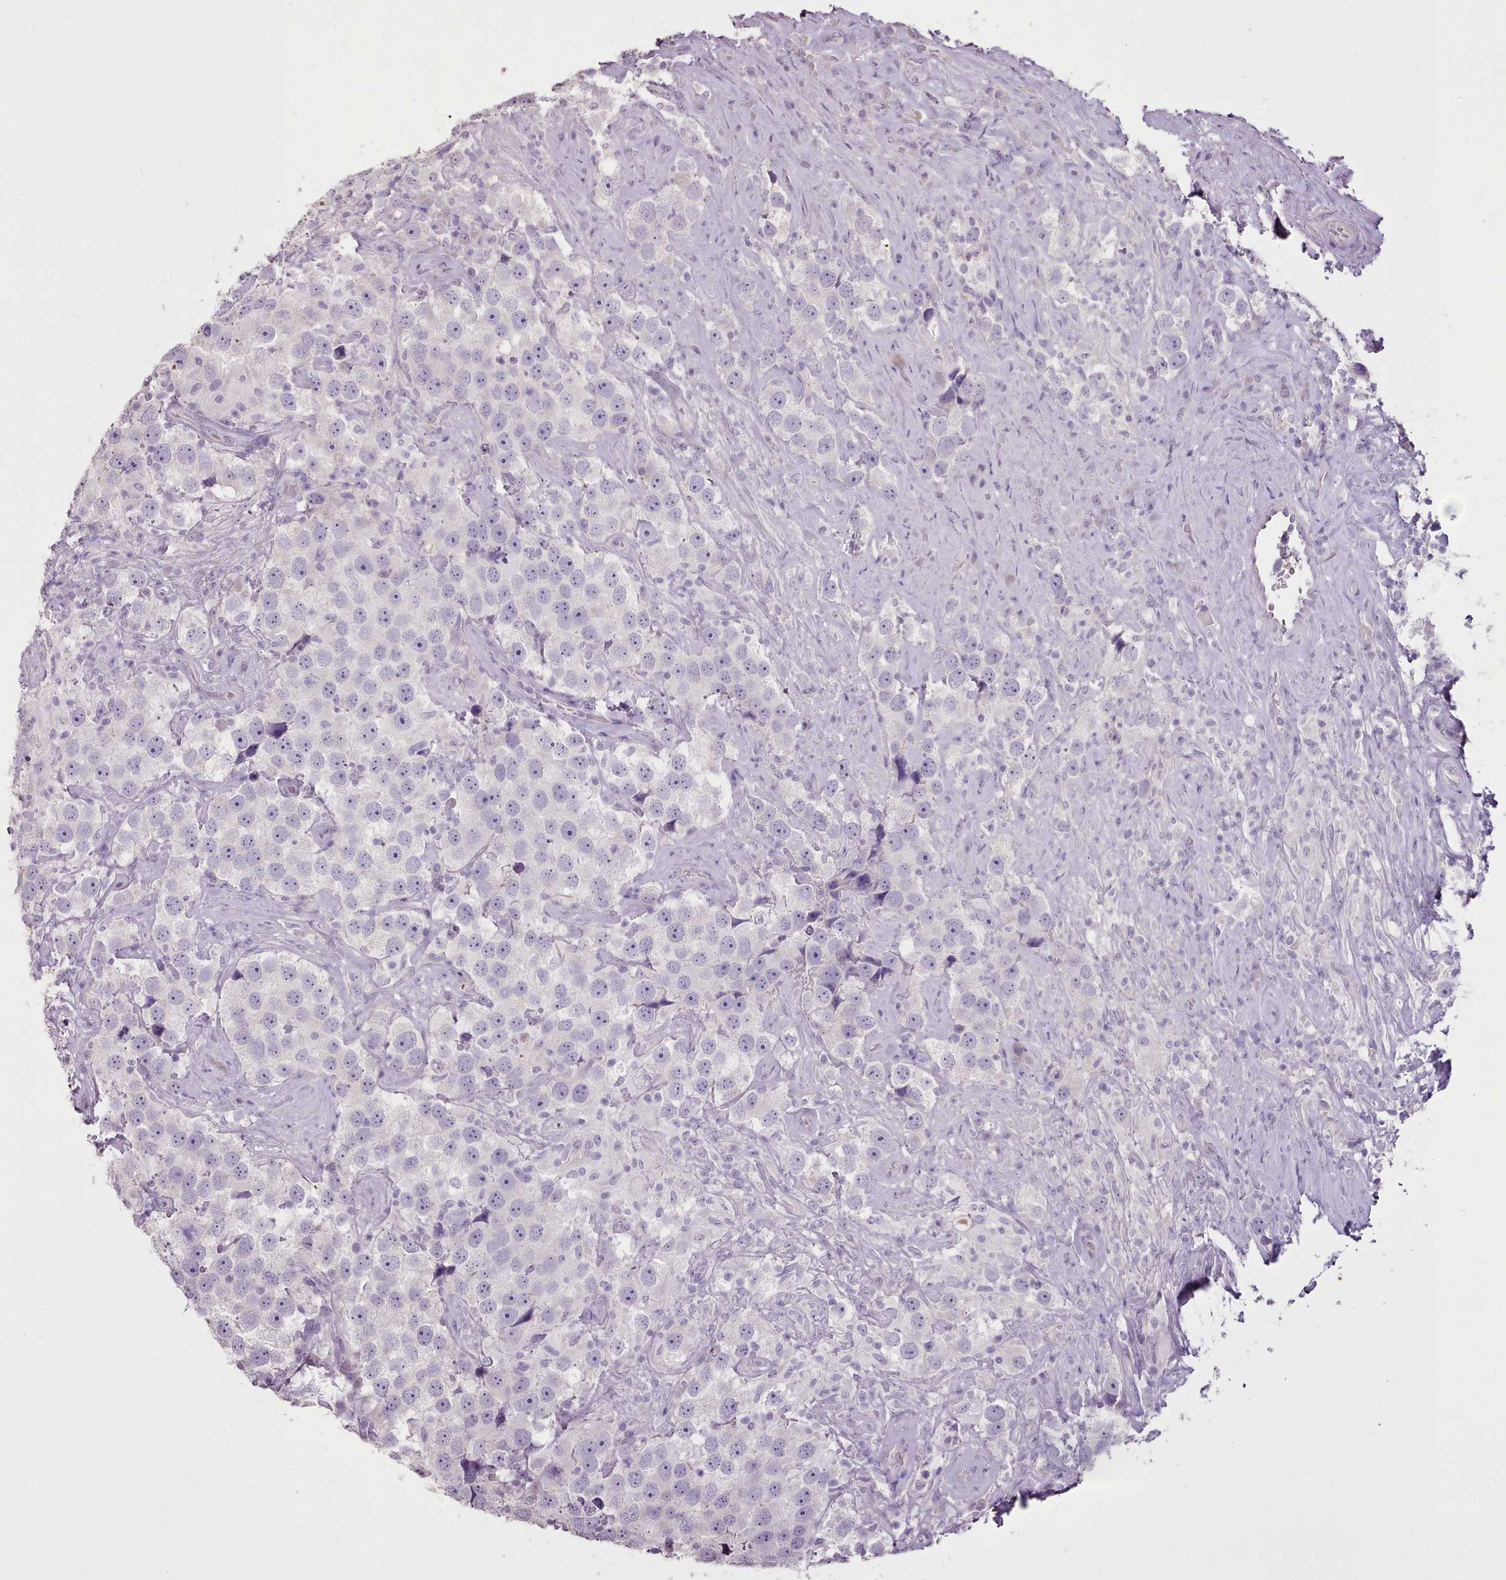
{"staining": {"intensity": "negative", "quantity": "none", "location": "none"}, "tissue": "testis cancer", "cell_type": "Tumor cells", "image_type": "cancer", "snomed": [{"axis": "morphology", "description": "Seminoma, NOS"}, {"axis": "topography", "description": "Testis"}], "caption": "There is no significant expression in tumor cells of seminoma (testis).", "gene": "BLOC1S2", "patient": {"sex": "male", "age": 49}}